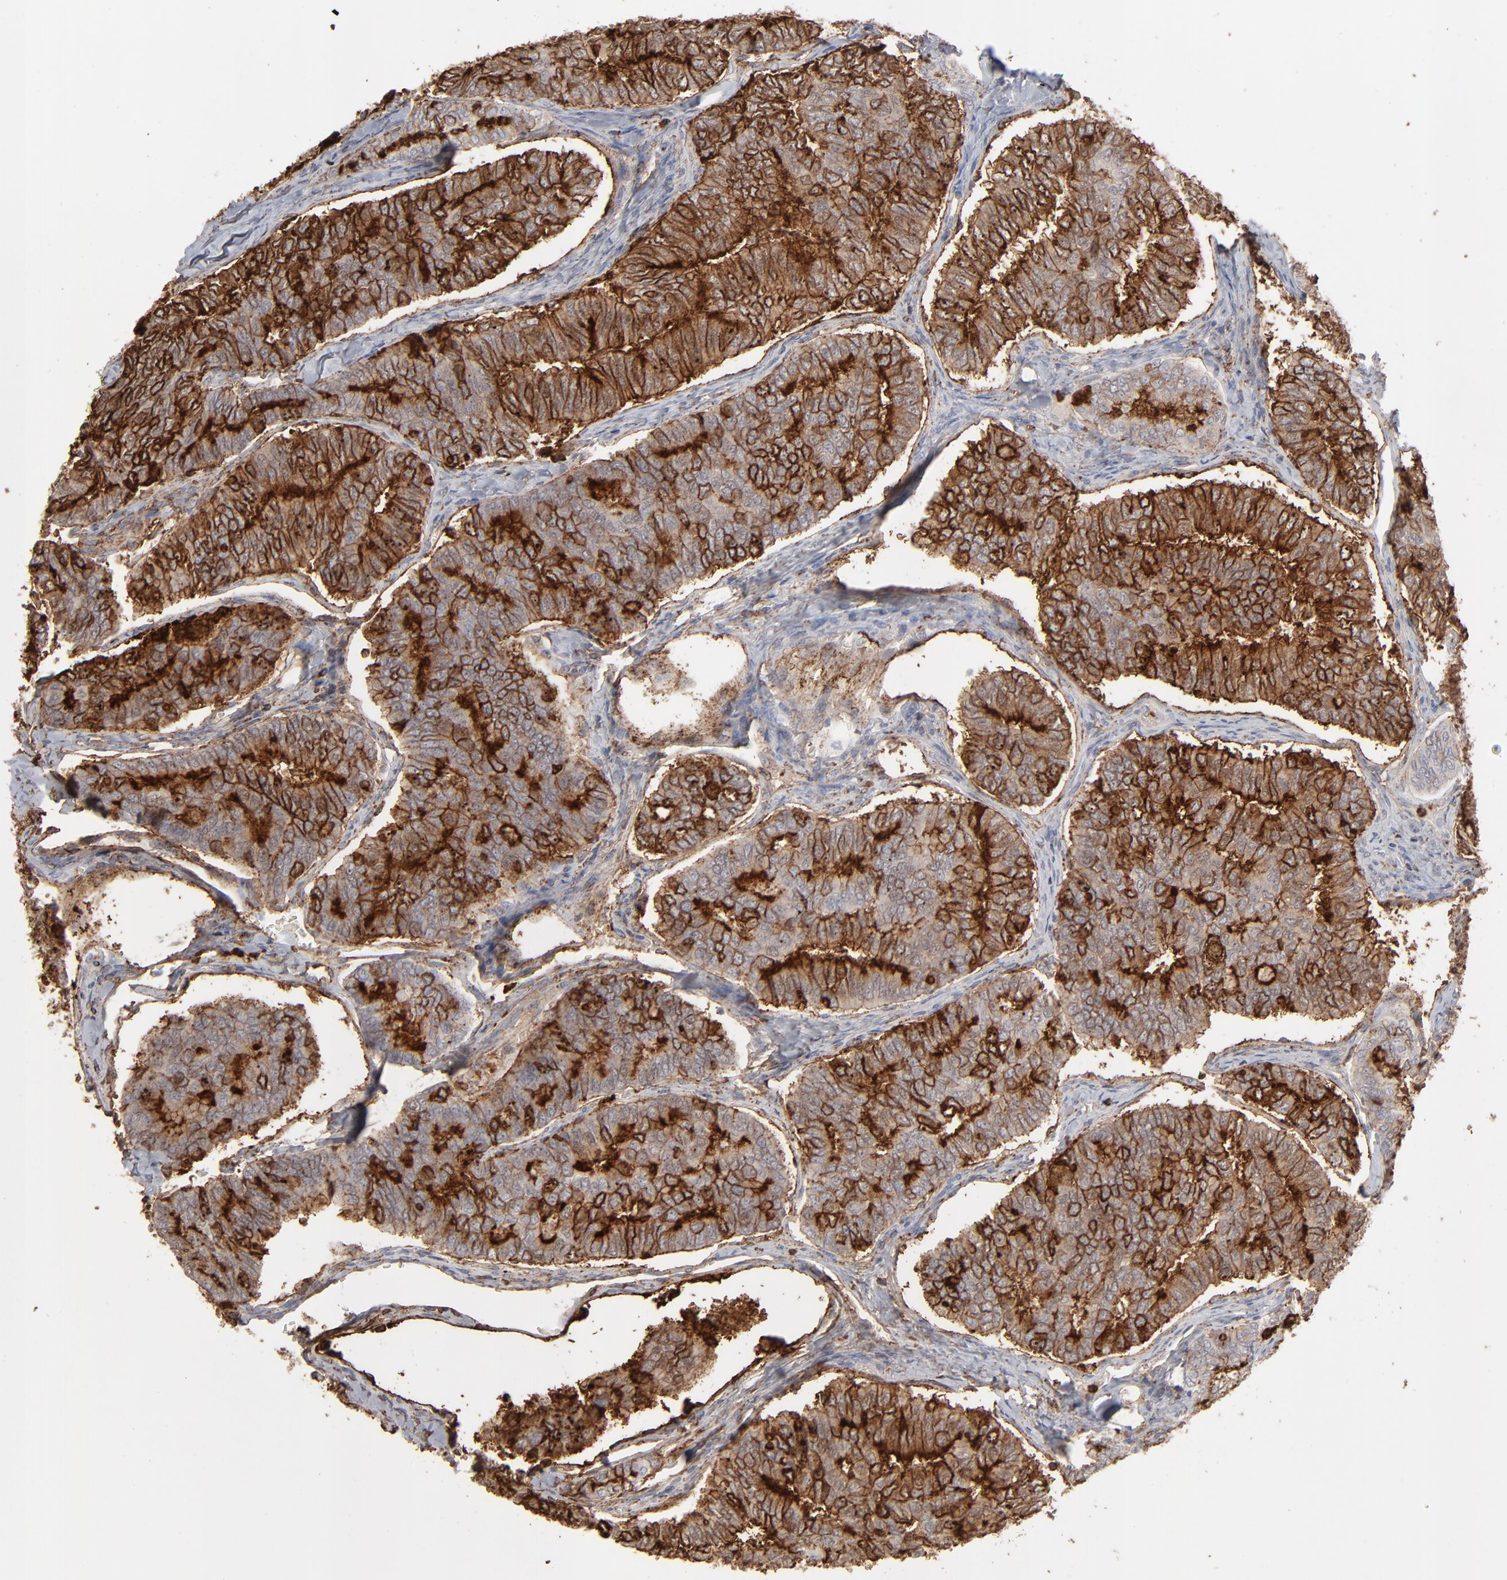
{"staining": {"intensity": "moderate", "quantity": "25%-75%", "location": "cytoplasmic/membranous"}, "tissue": "thyroid cancer", "cell_type": "Tumor cells", "image_type": "cancer", "snomed": [{"axis": "morphology", "description": "Papillary adenocarcinoma, NOS"}, {"axis": "topography", "description": "Thyroid gland"}], "caption": "Immunohistochemistry (IHC) of thyroid cancer reveals medium levels of moderate cytoplasmic/membranous positivity in approximately 25%-75% of tumor cells. (brown staining indicates protein expression, while blue staining denotes nuclei).", "gene": "ANXA5", "patient": {"sex": "female", "age": 35}}